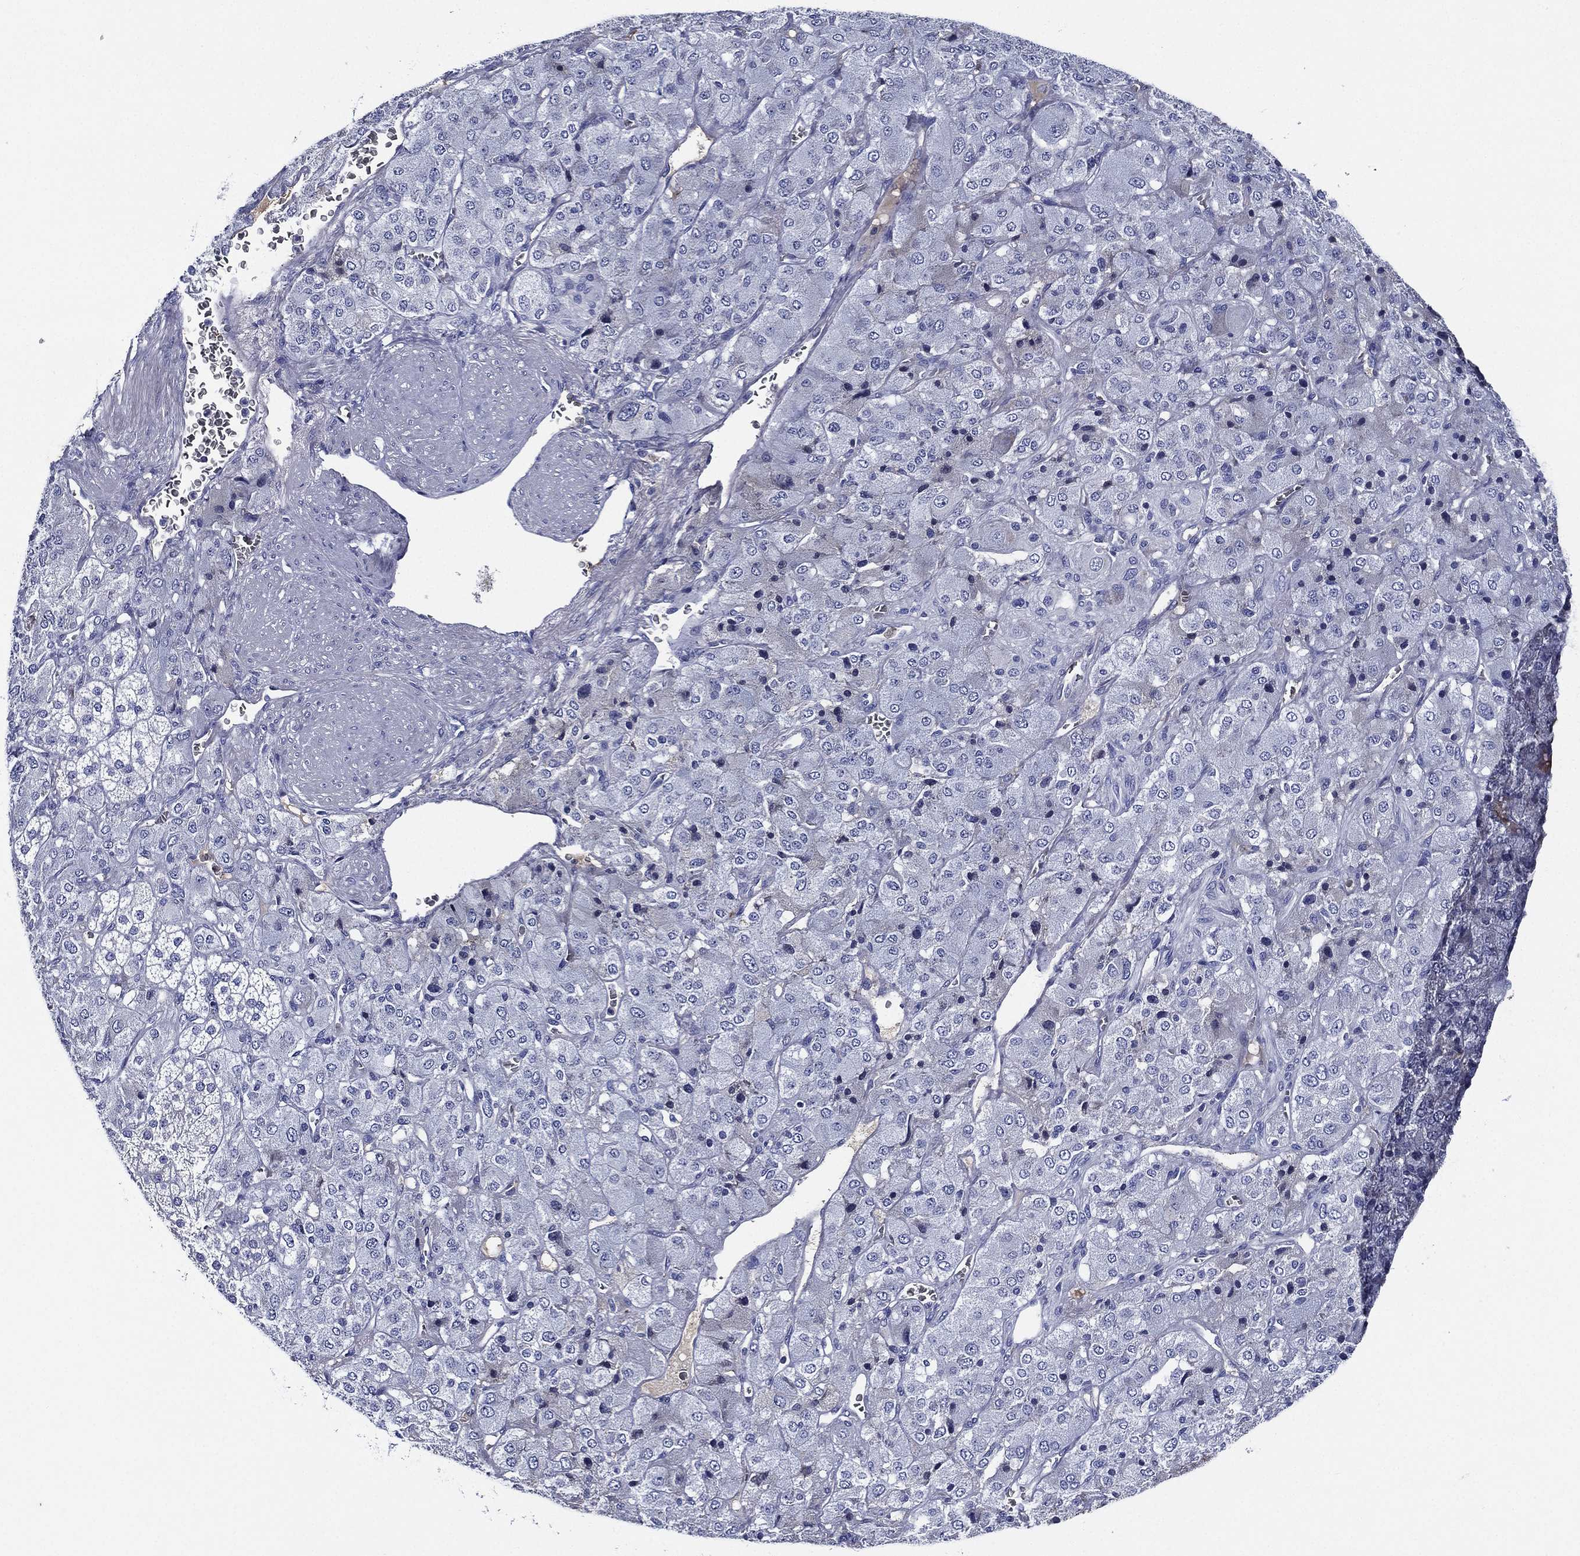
{"staining": {"intensity": "negative", "quantity": "none", "location": "none"}, "tissue": "adrenal gland", "cell_type": "Glandular cells", "image_type": "normal", "snomed": [{"axis": "morphology", "description": "Normal tissue, NOS"}, {"axis": "topography", "description": "Adrenal gland"}], "caption": "Immunohistochemistry (IHC) of unremarkable human adrenal gland exhibits no expression in glandular cells. (Stains: DAB (3,3'-diaminobenzidine) immunohistochemistry (IHC) with hematoxylin counter stain, Microscopy: brightfield microscopy at high magnification).", "gene": "TMPRSS11D", "patient": {"sex": "female", "age": 60}}